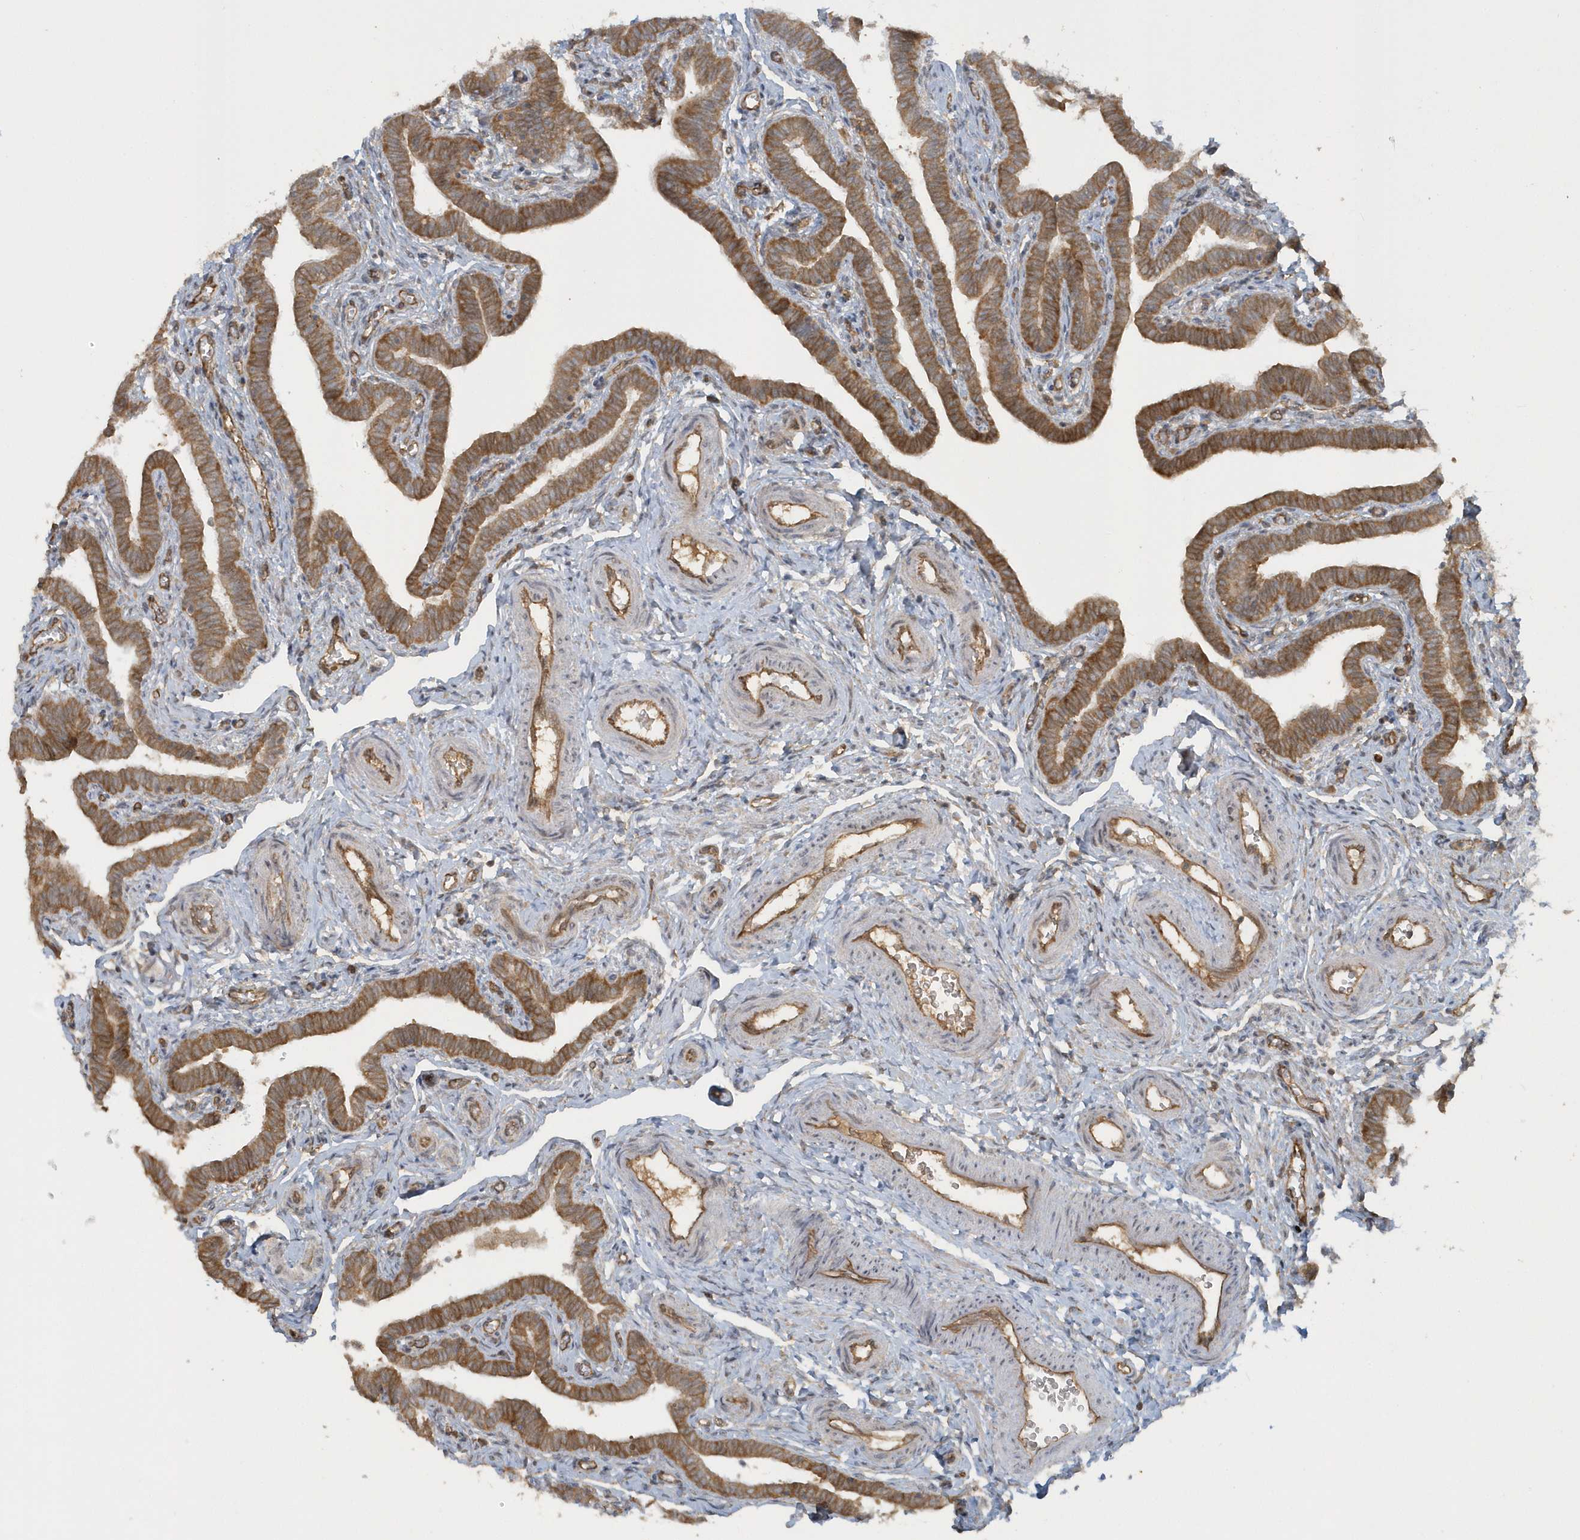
{"staining": {"intensity": "moderate", "quantity": ">75%", "location": "cytoplasmic/membranous"}, "tissue": "fallopian tube", "cell_type": "Glandular cells", "image_type": "normal", "snomed": [{"axis": "morphology", "description": "Normal tissue, NOS"}, {"axis": "topography", "description": "Fallopian tube"}], "caption": "IHC image of benign human fallopian tube stained for a protein (brown), which displays medium levels of moderate cytoplasmic/membranous positivity in about >75% of glandular cells.", "gene": "STIM2", "patient": {"sex": "female", "age": 36}}